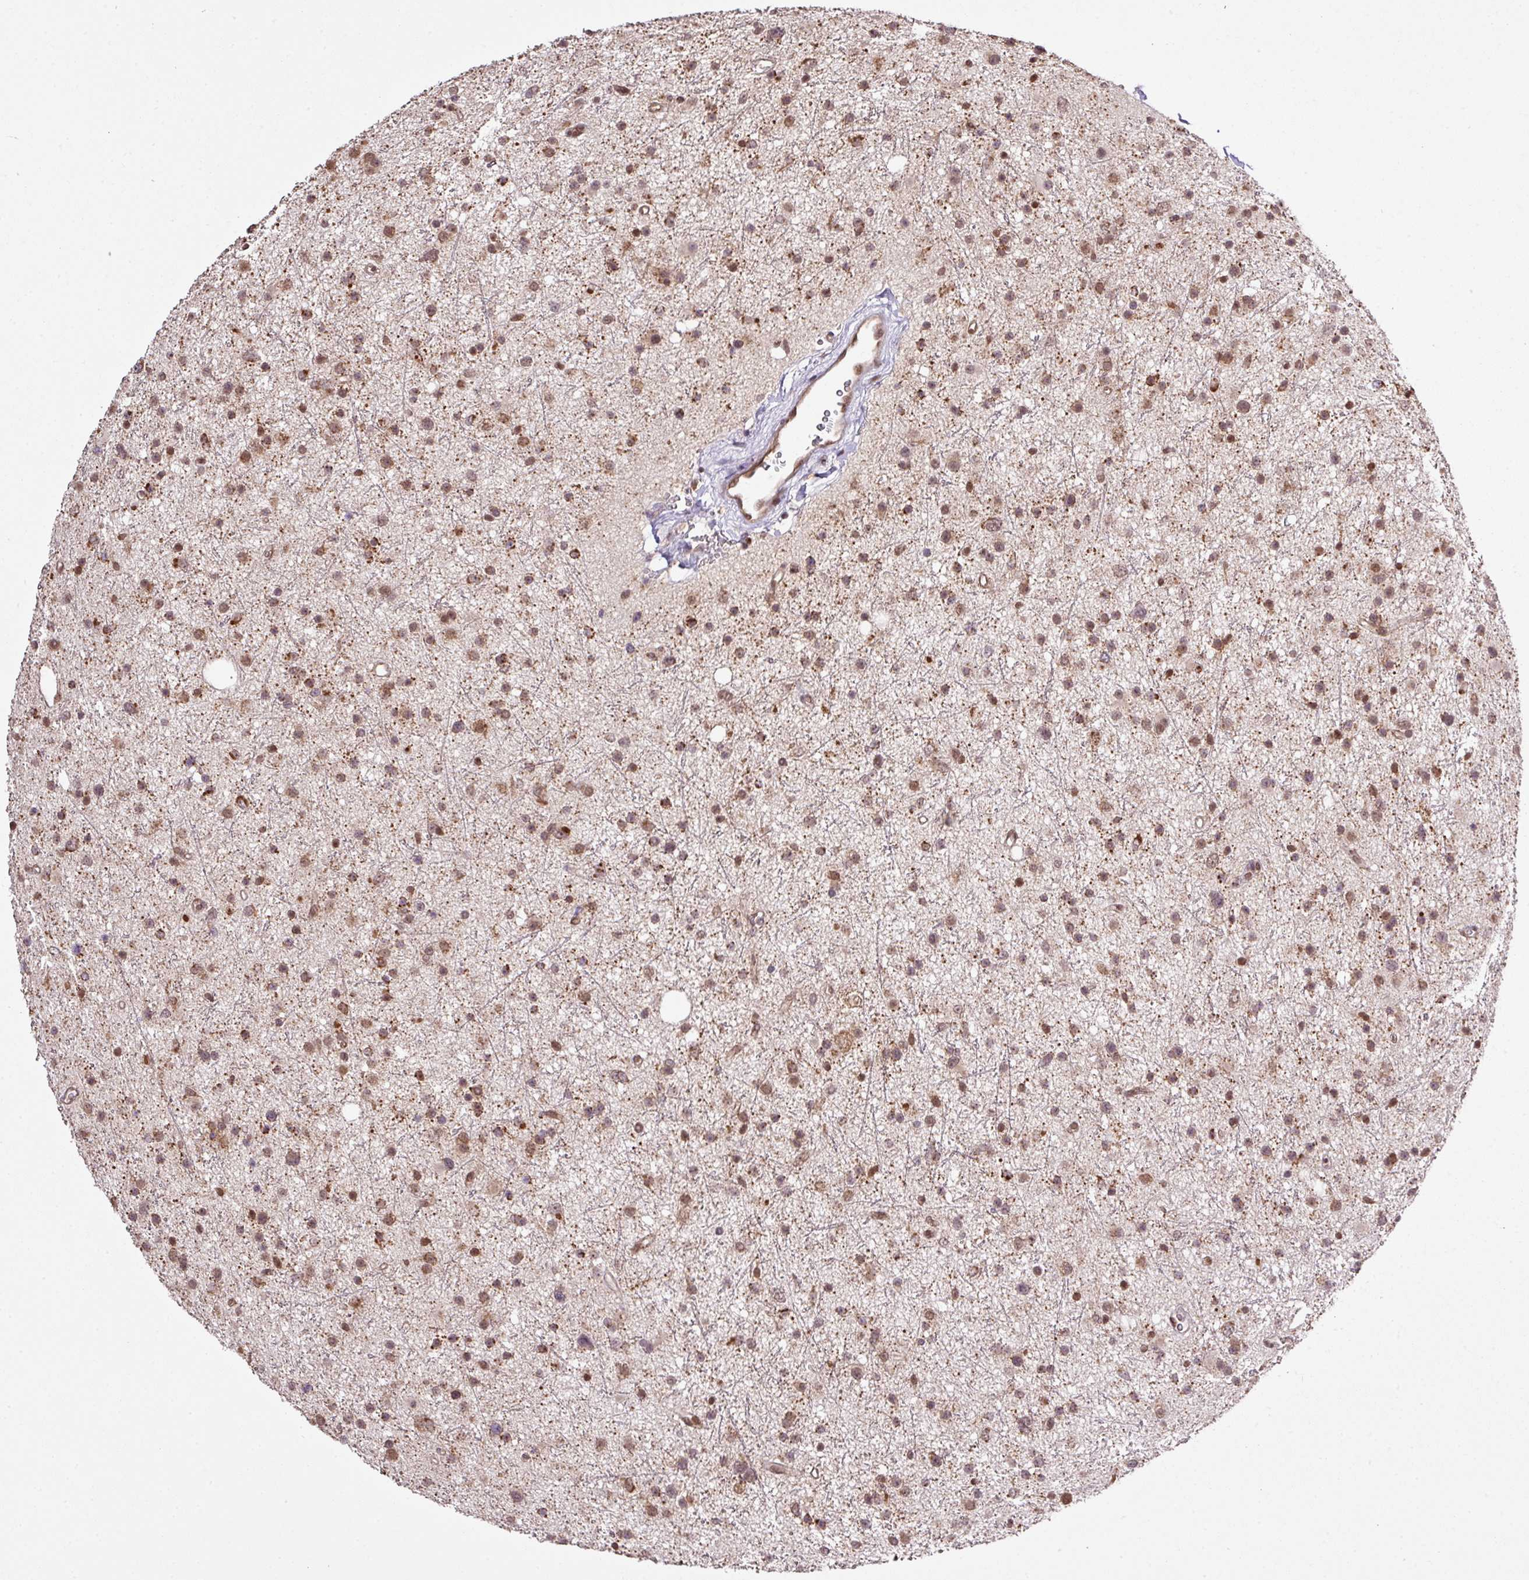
{"staining": {"intensity": "moderate", "quantity": ">75%", "location": "cytoplasmic/membranous,nuclear"}, "tissue": "glioma", "cell_type": "Tumor cells", "image_type": "cancer", "snomed": [{"axis": "morphology", "description": "Glioma, malignant, Low grade"}, {"axis": "topography", "description": "Cerebral cortex"}], "caption": "An image showing moderate cytoplasmic/membranous and nuclear staining in approximately >75% of tumor cells in malignant glioma (low-grade), as visualized by brown immunohistochemical staining.", "gene": "SMCO4", "patient": {"sex": "female", "age": 39}}